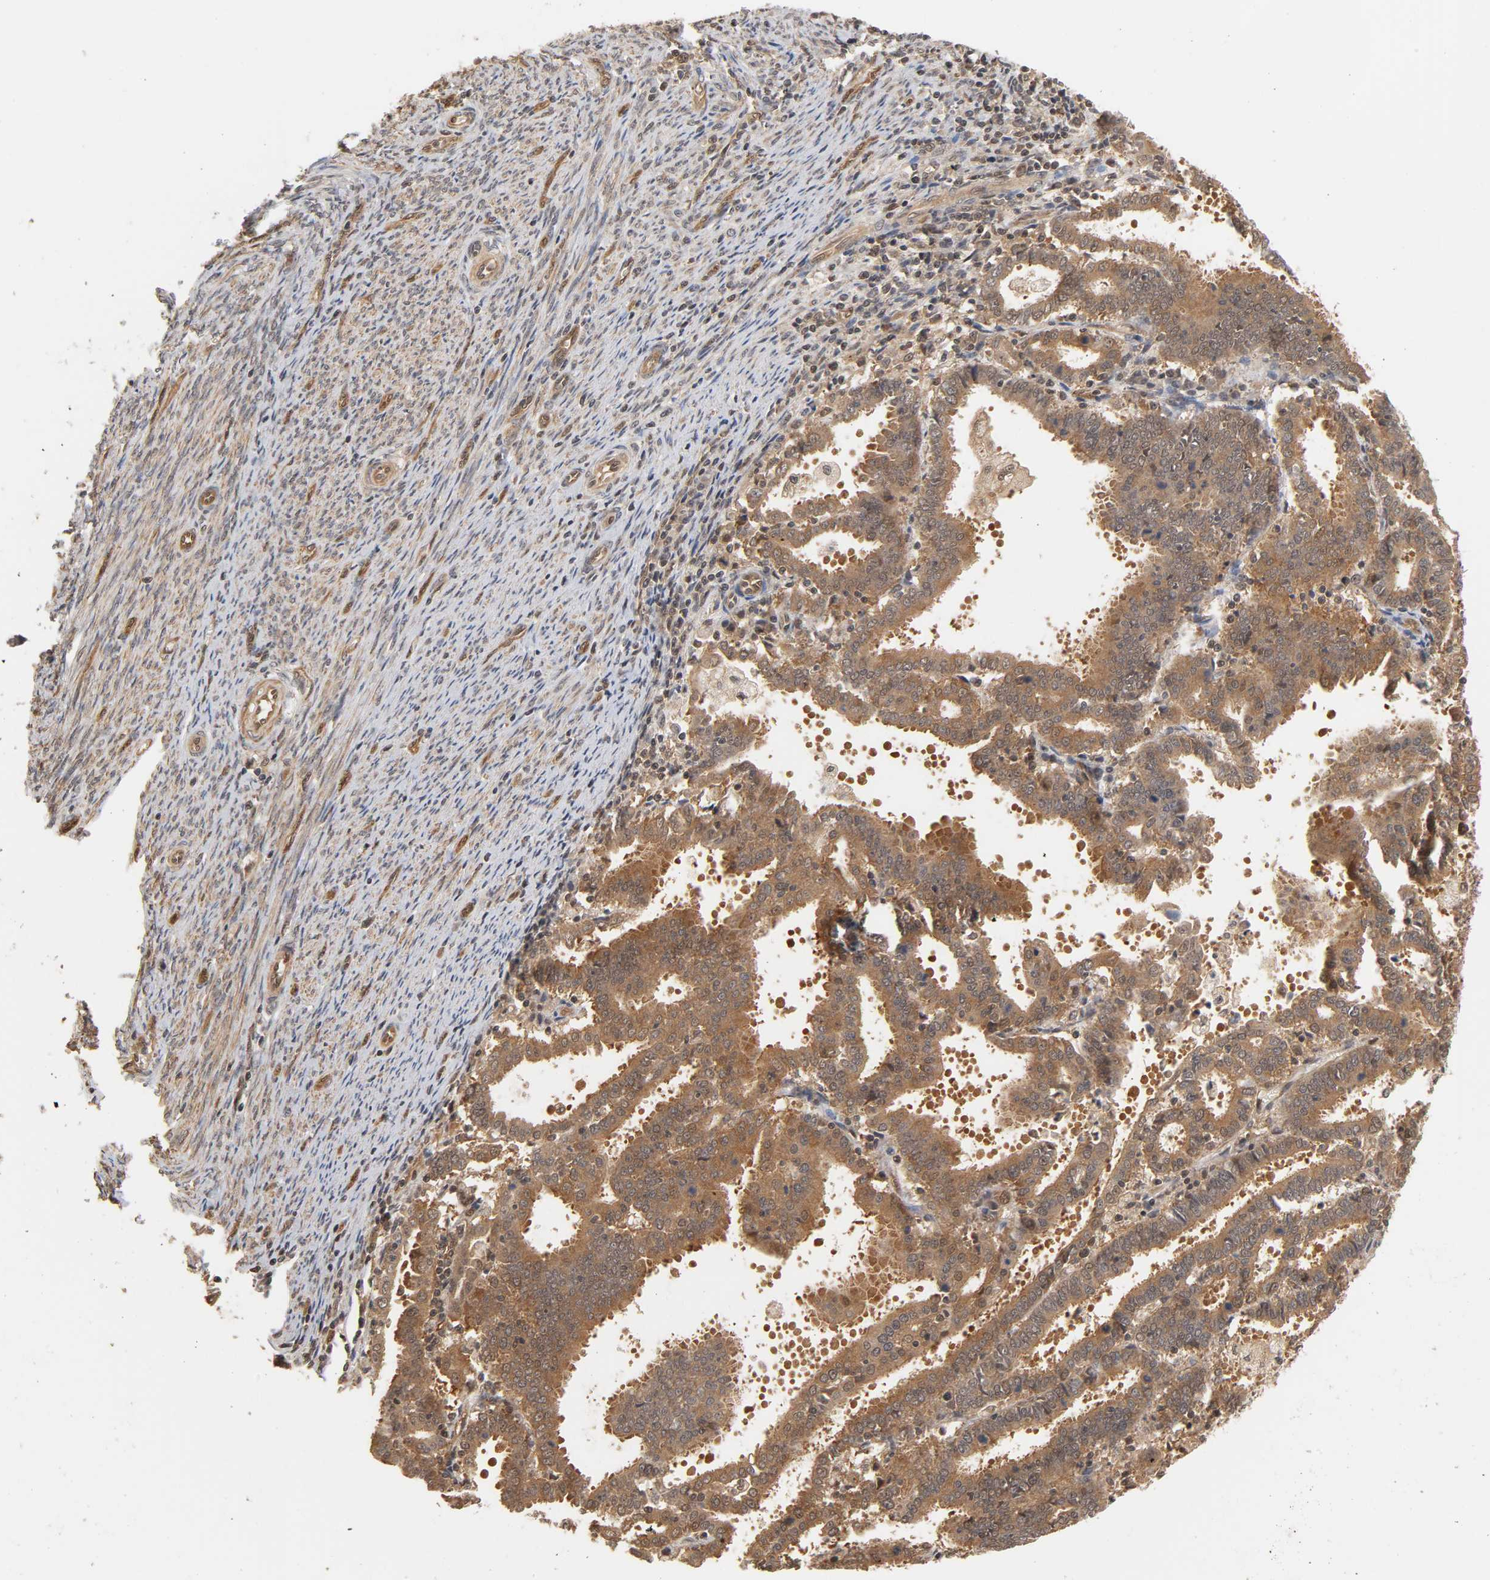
{"staining": {"intensity": "moderate", "quantity": ">75%", "location": "cytoplasmic/membranous,nuclear"}, "tissue": "endometrial cancer", "cell_type": "Tumor cells", "image_type": "cancer", "snomed": [{"axis": "morphology", "description": "Adenocarcinoma, NOS"}, {"axis": "topography", "description": "Uterus"}], "caption": "Endometrial cancer stained with DAB immunohistochemistry shows medium levels of moderate cytoplasmic/membranous and nuclear expression in approximately >75% of tumor cells.", "gene": "CDC37", "patient": {"sex": "female", "age": 83}}